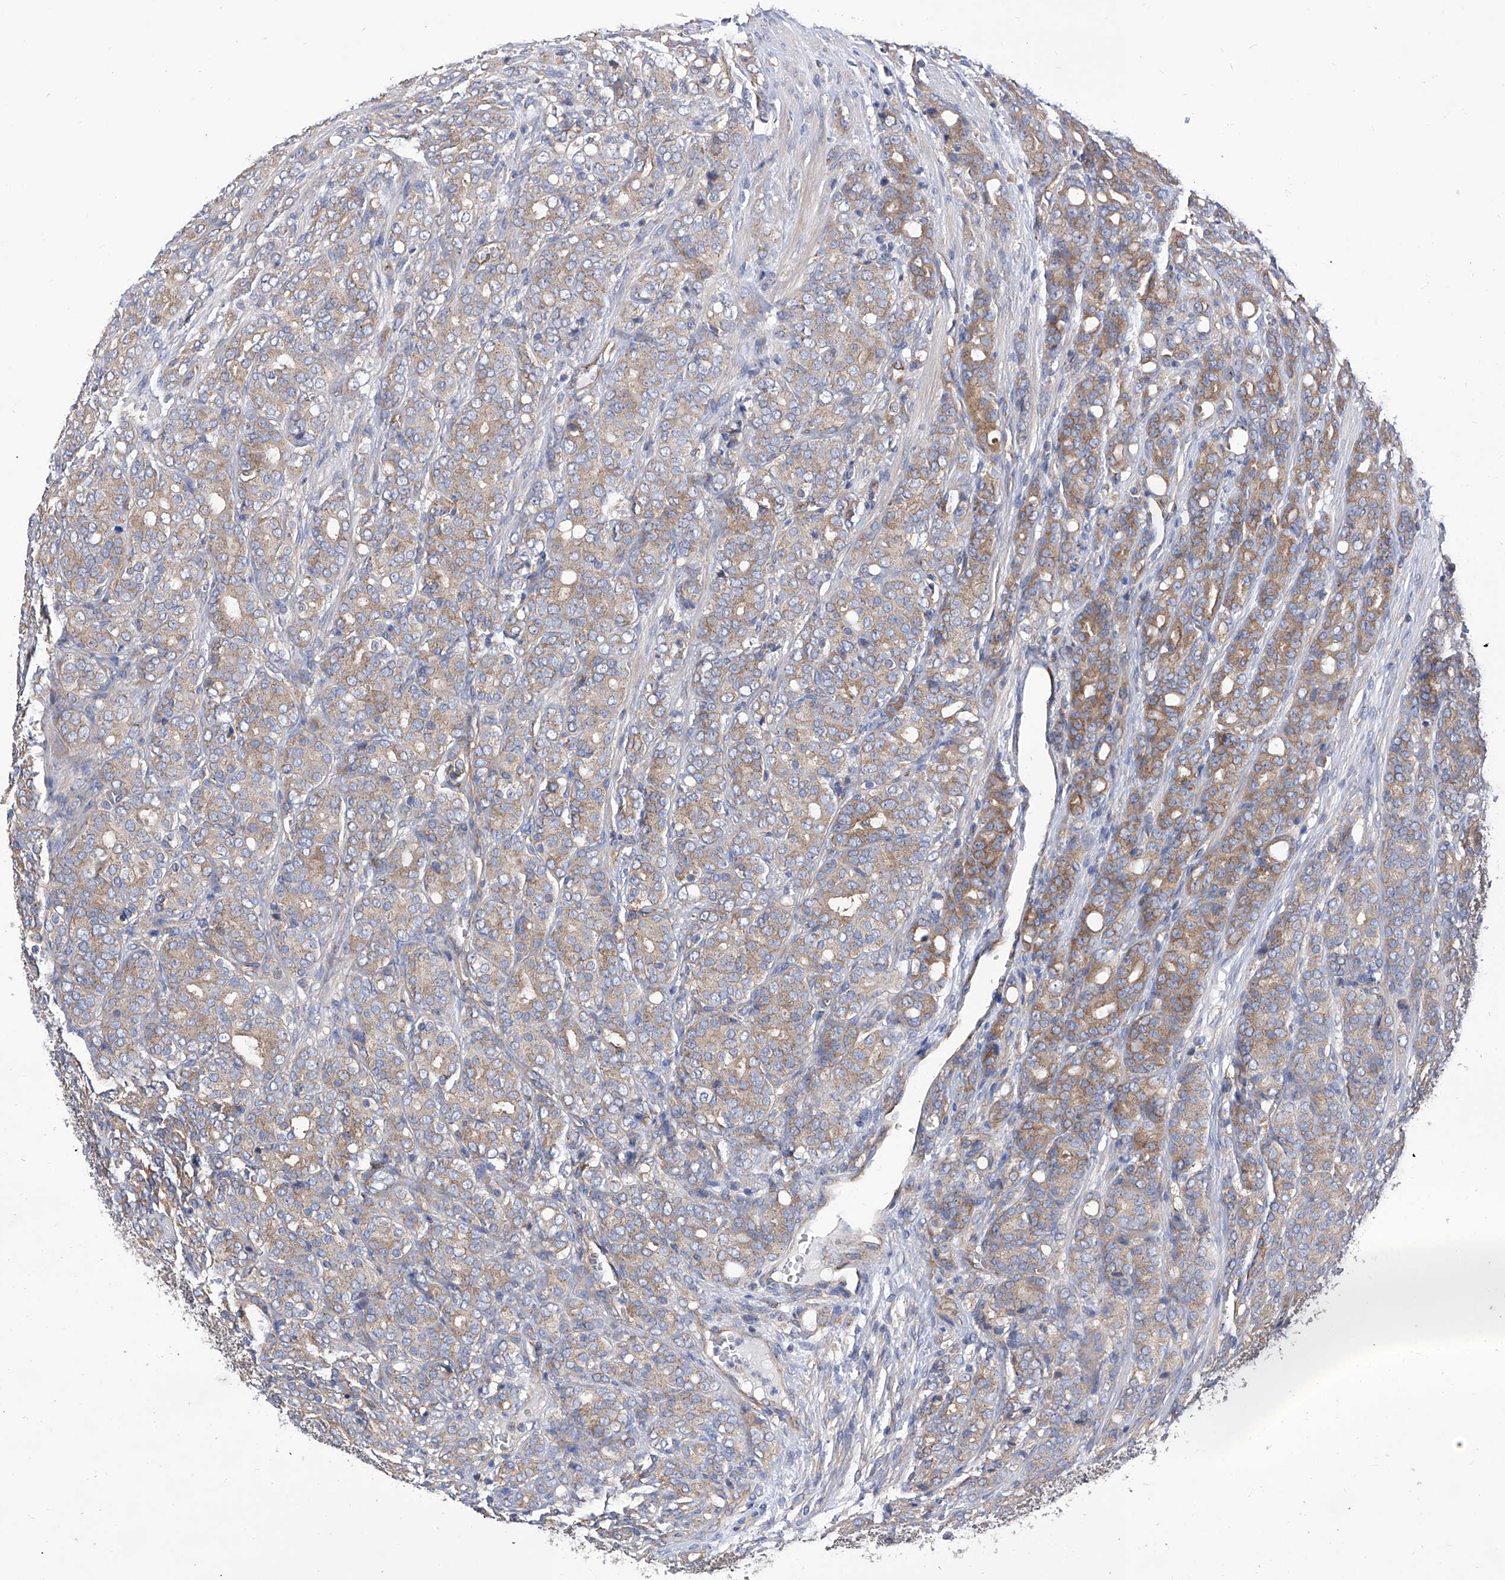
{"staining": {"intensity": "moderate", "quantity": ">75%", "location": "cytoplasmic/membranous"}, "tissue": "prostate cancer", "cell_type": "Tumor cells", "image_type": "cancer", "snomed": [{"axis": "morphology", "description": "Adenocarcinoma, High grade"}, {"axis": "topography", "description": "Prostate"}], "caption": "A brown stain shows moderate cytoplasmic/membranous expression of a protein in prostate cancer (high-grade adenocarcinoma) tumor cells. The staining was performed using DAB, with brown indicating positive protein expression. Nuclei are stained blue with hematoxylin.", "gene": "TJAP1", "patient": {"sex": "male", "age": 62}}